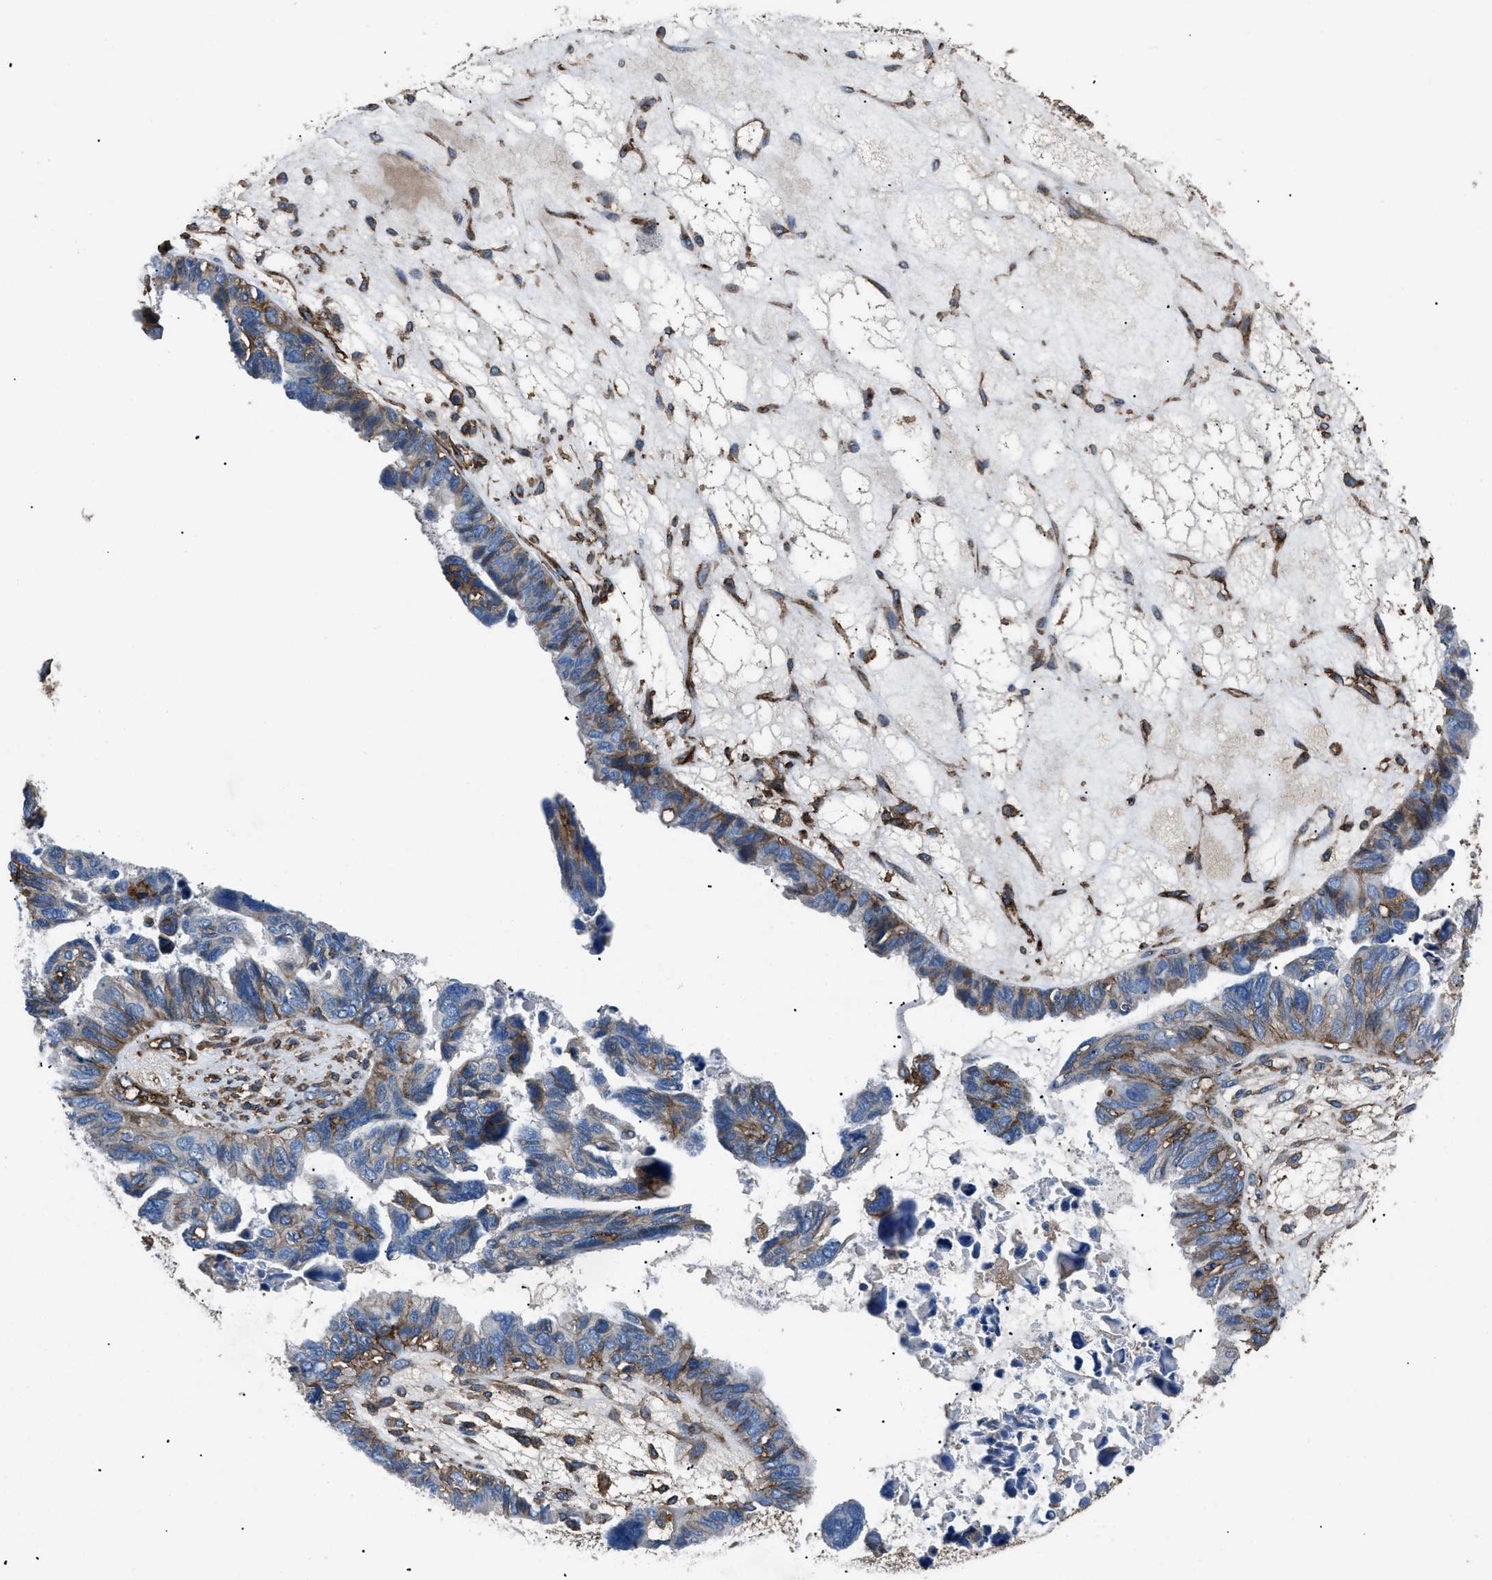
{"staining": {"intensity": "moderate", "quantity": "<25%", "location": "cytoplasmic/membranous"}, "tissue": "ovarian cancer", "cell_type": "Tumor cells", "image_type": "cancer", "snomed": [{"axis": "morphology", "description": "Cystadenocarcinoma, serous, NOS"}, {"axis": "topography", "description": "Ovary"}], "caption": "IHC image of neoplastic tissue: ovarian cancer stained using immunohistochemistry displays low levels of moderate protein expression localized specifically in the cytoplasmic/membranous of tumor cells, appearing as a cytoplasmic/membranous brown color.", "gene": "CD276", "patient": {"sex": "female", "age": 79}}